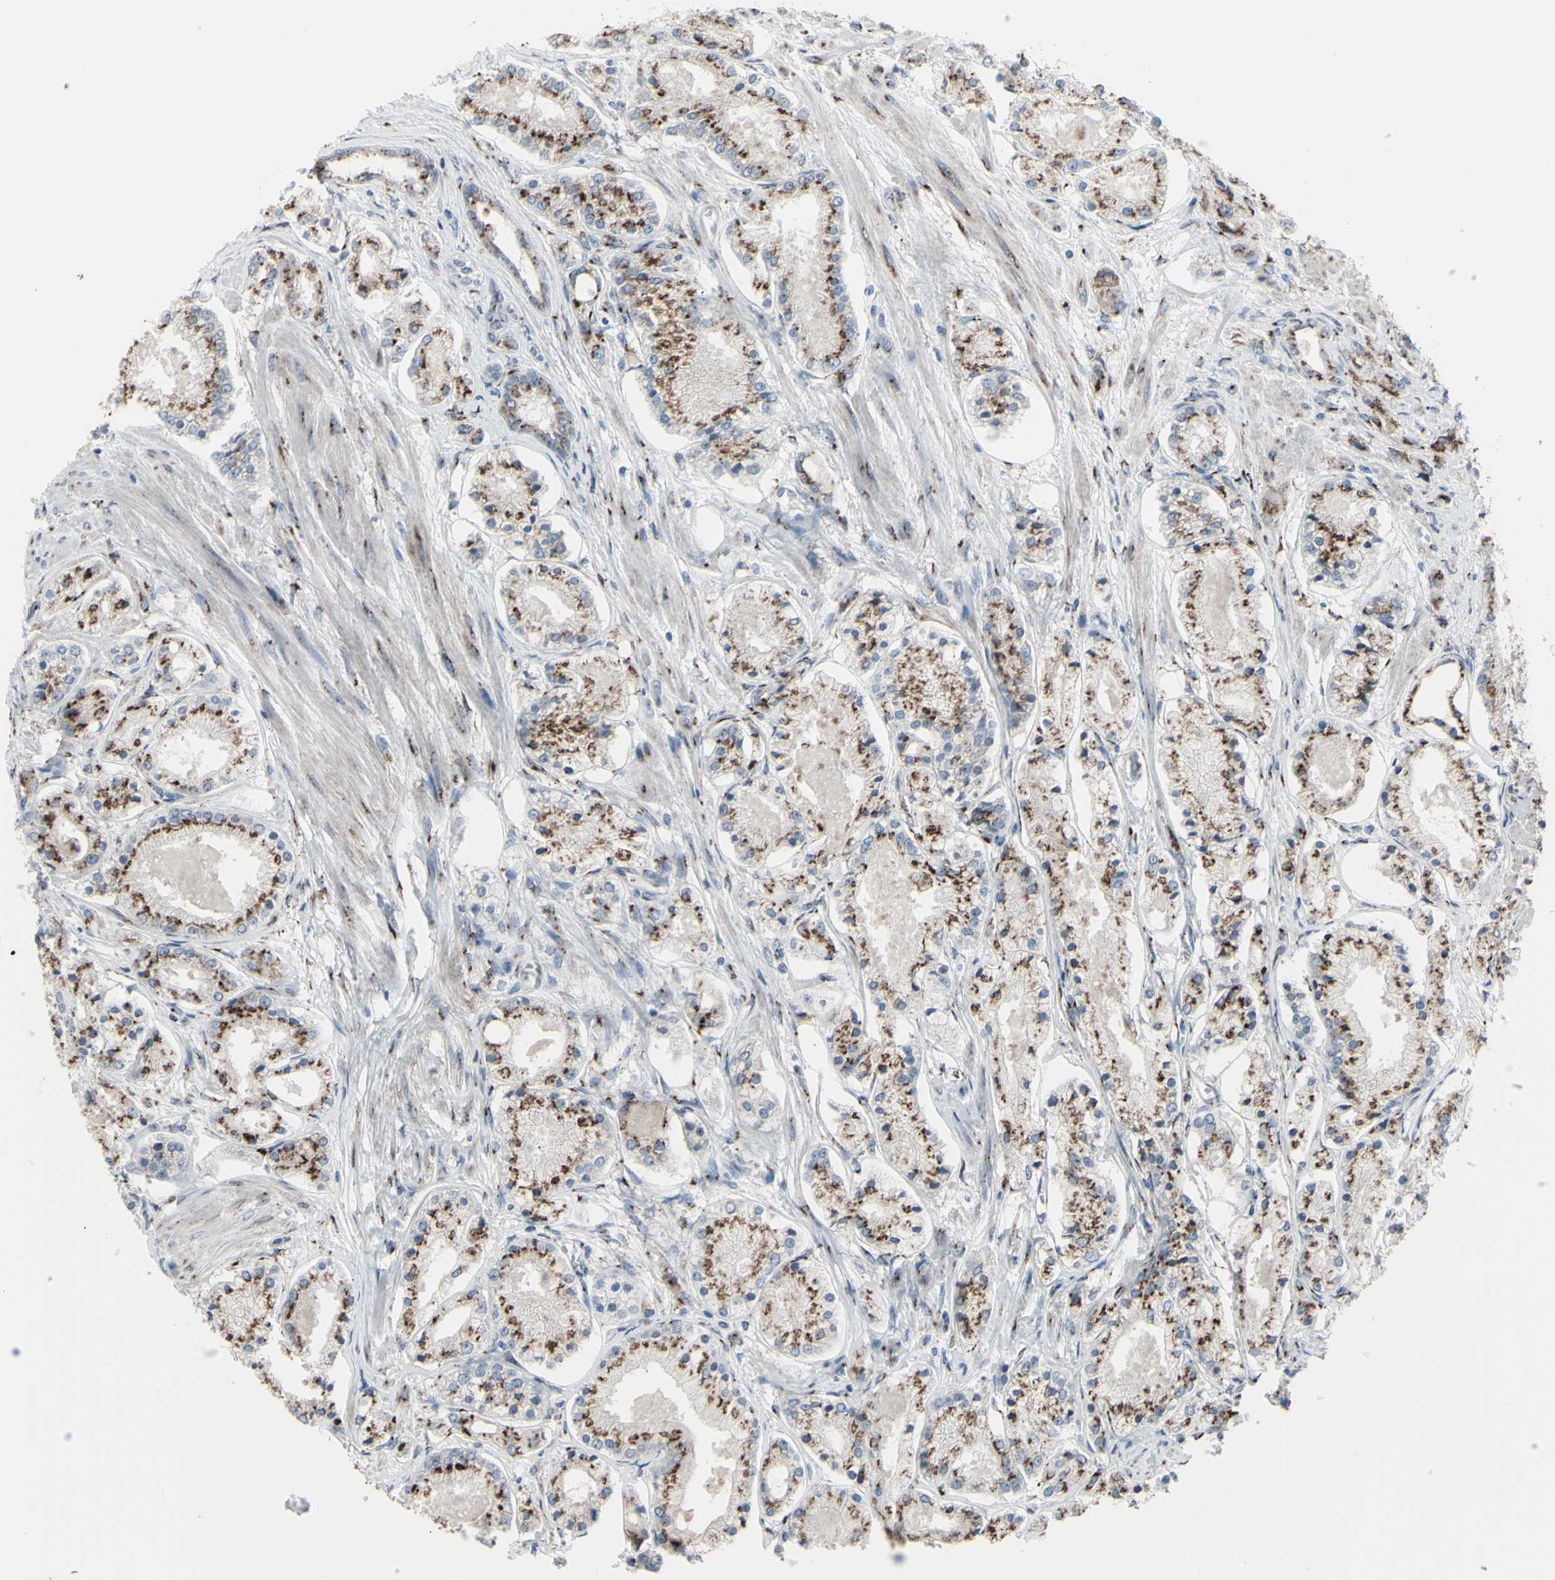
{"staining": {"intensity": "strong", "quantity": ">75%", "location": "cytoplasmic/membranous"}, "tissue": "prostate cancer", "cell_type": "Tumor cells", "image_type": "cancer", "snomed": [{"axis": "morphology", "description": "Adenocarcinoma, High grade"}, {"axis": "topography", "description": "Prostate"}], "caption": "DAB immunohistochemical staining of human adenocarcinoma (high-grade) (prostate) shows strong cytoplasmic/membranous protein positivity in approximately >75% of tumor cells. Nuclei are stained in blue.", "gene": "GLG1", "patient": {"sex": "male", "age": 66}}